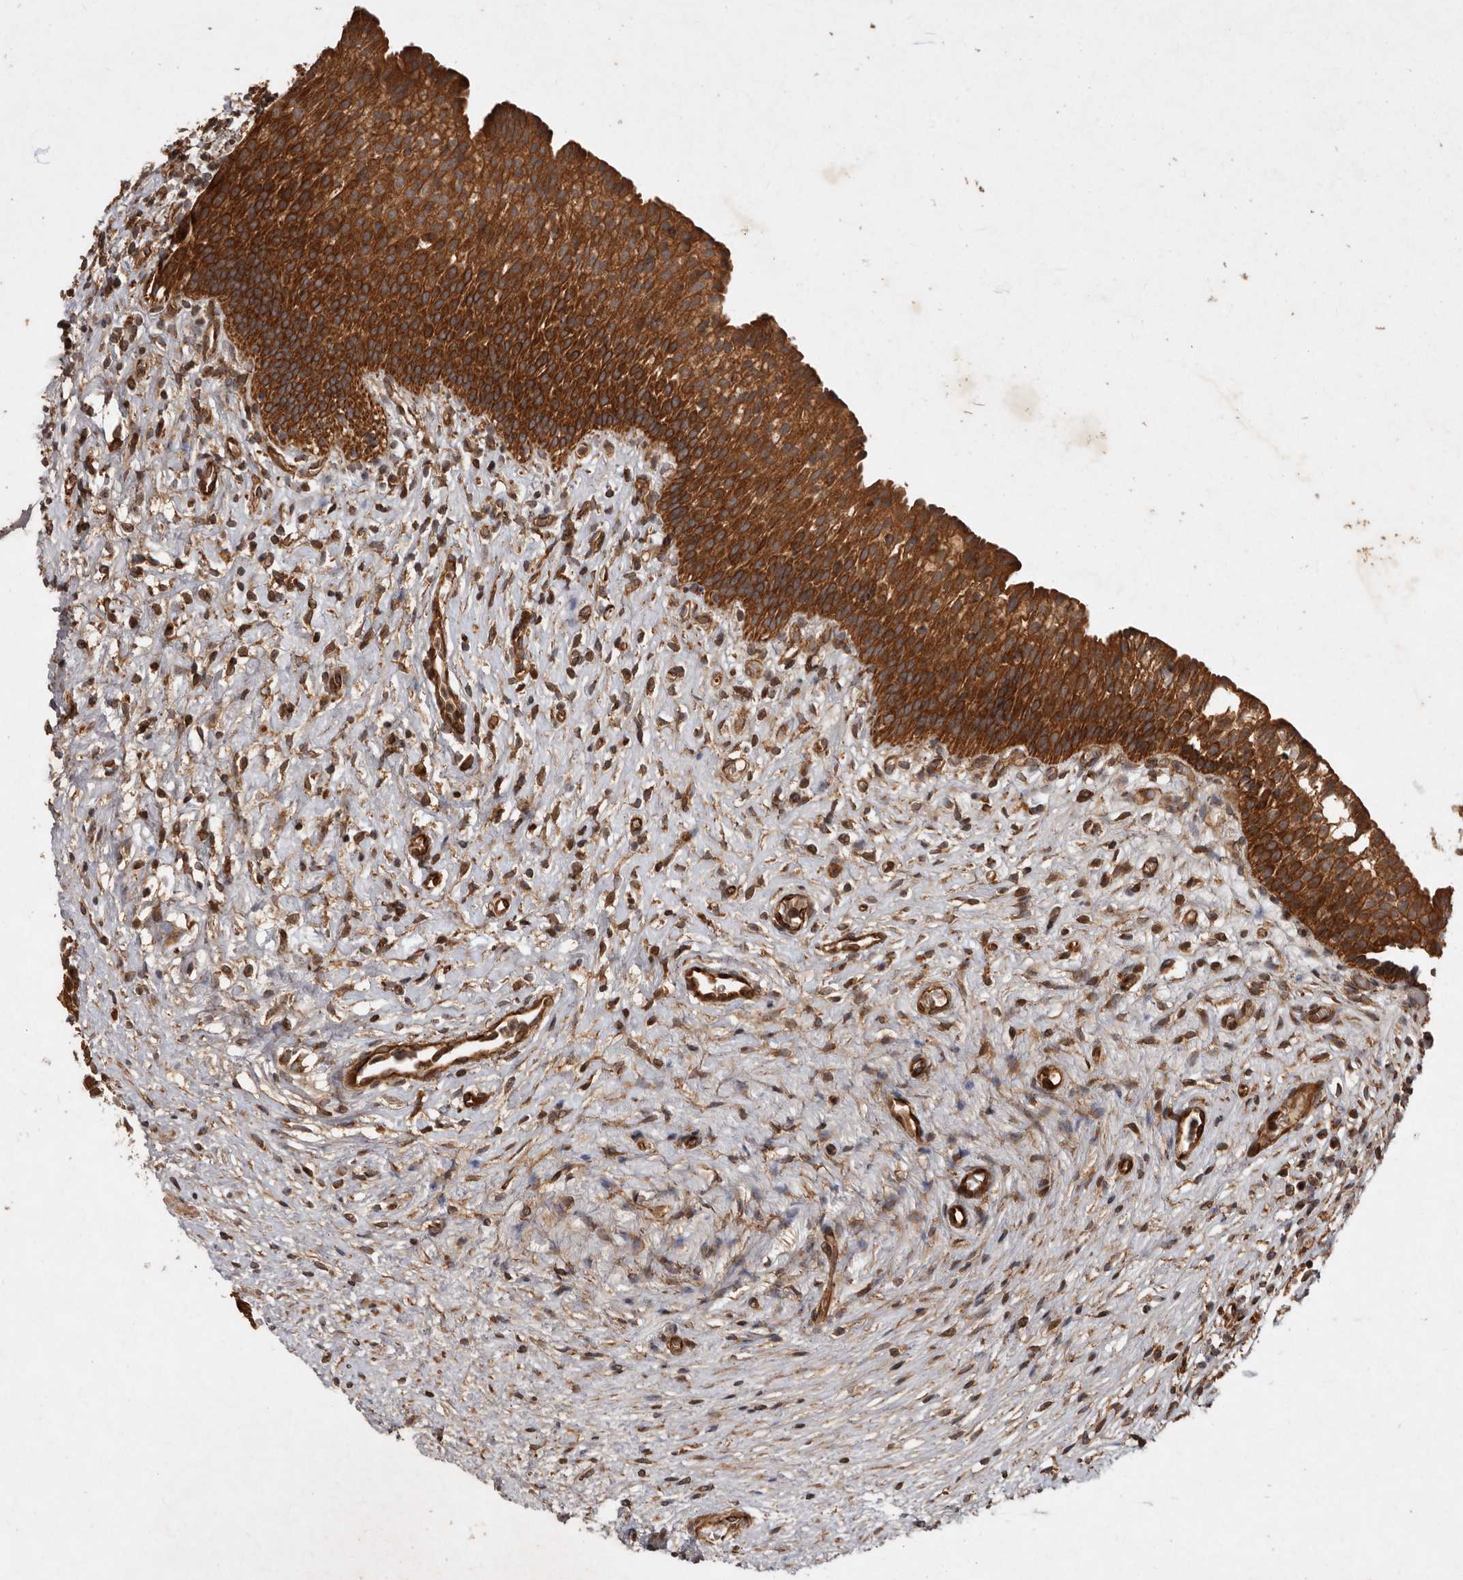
{"staining": {"intensity": "strong", "quantity": ">75%", "location": "cytoplasmic/membranous"}, "tissue": "urinary bladder", "cell_type": "Urothelial cells", "image_type": "normal", "snomed": [{"axis": "morphology", "description": "Normal tissue, NOS"}, {"axis": "topography", "description": "Urinary bladder"}], "caption": "Immunohistochemical staining of normal urinary bladder reveals strong cytoplasmic/membranous protein staining in approximately >75% of urothelial cells.", "gene": "STK36", "patient": {"sex": "male", "age": 1}}